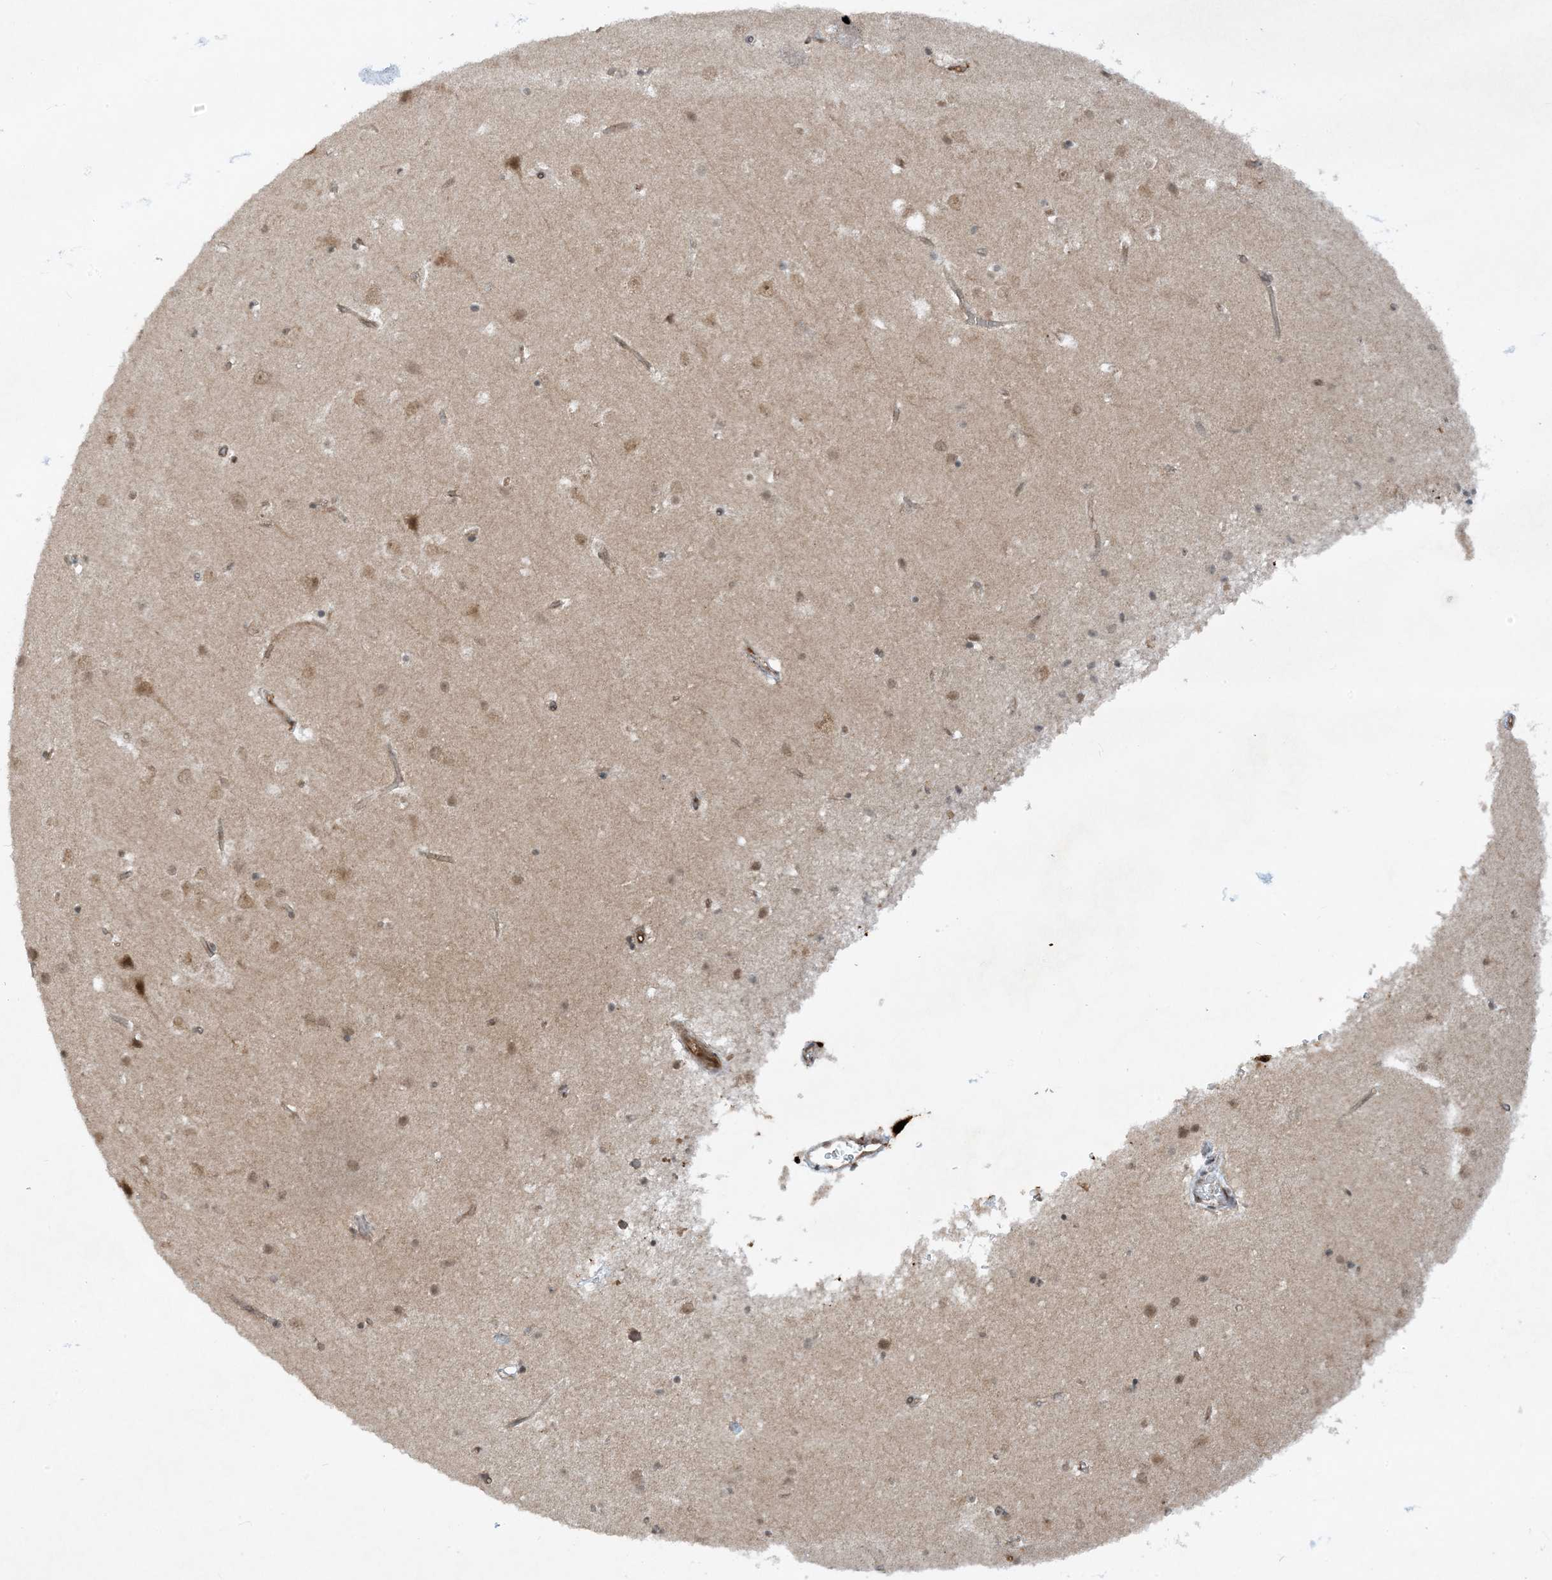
{"staining": {"intensity": "moderate", "quantity": ">75%", "location": "cytoplasmic/membranous"}, "tissue": "cerebral cortex", "cell_type": "Endothelial cells", "image_type": "normal", "snomed": [{"axis": "morphology", "description": "Normal tissue, NOS"}, {"axis": "topography", "description": "Cerebral cortex"}], "caption": "IHC (DAB) staining of benign cerebral cortex demonstrates moderate cytoplasmic/membranous protein expression in about >75% of endothelial cells. The protein is stained brown, and the nuclei are stained in blue (DAB (3,3'-diaminobenzidine) IHC with brightfield microscopy, high magnification).", "gene": "CERT1", "patient": {"sex": "male", "age": 54}}